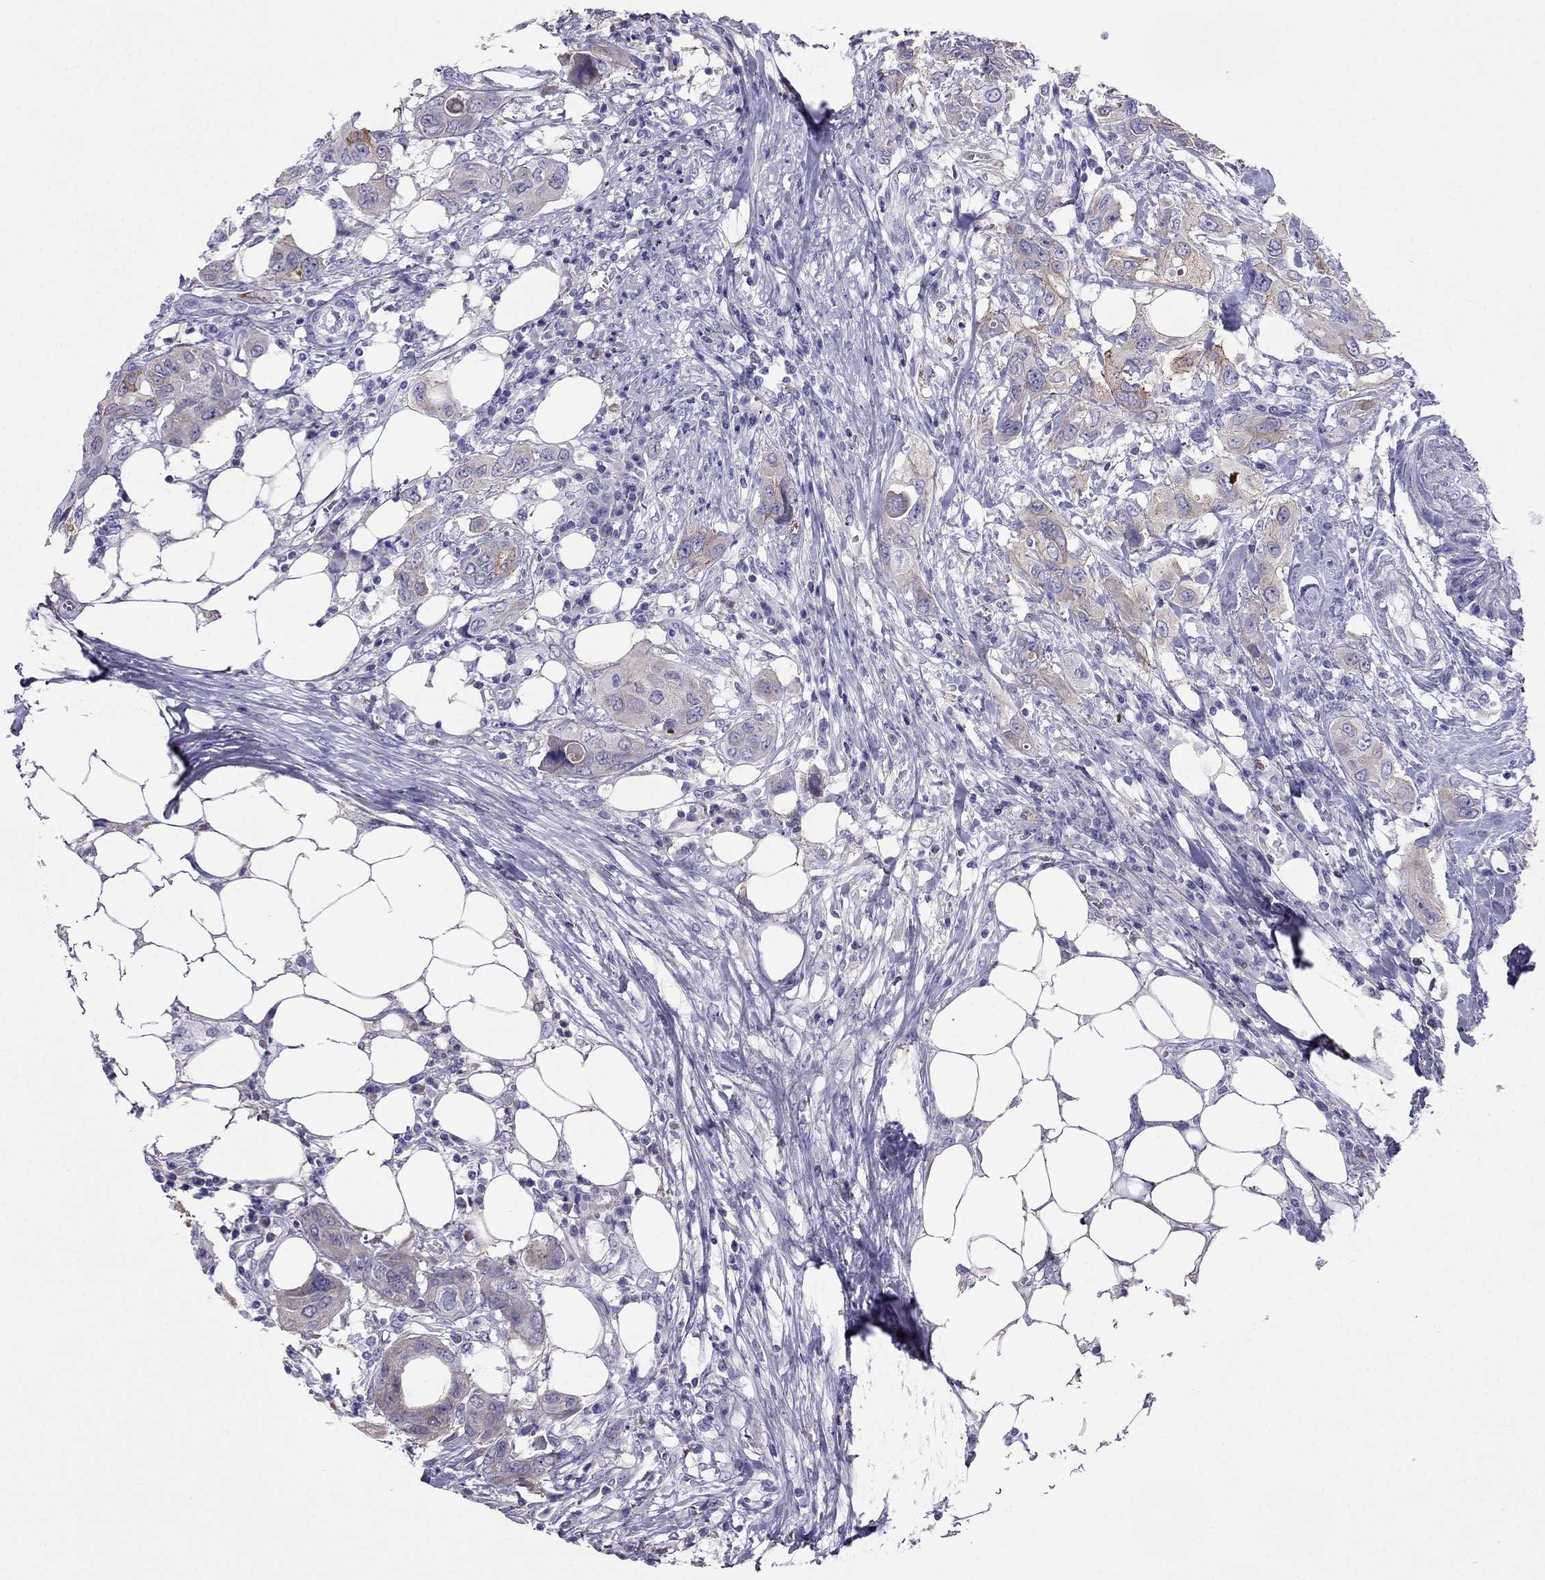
{"staining": {"intensity": "moderate", "quantity": "<25%", "location": "cytoplasmic/membranous"}, "tissue": "urothelial cancer", "cell_type": "Tumor cells", "image_type": "cancer", "snomed": [{"axis": "morphology", "description": "Urothelial carcinoma, NOS"}, {"axis": "morphology", "description": "Urothelial carcinoma, High grade"}, {"axis": "topography", "description": "Urinary bladder"}], "caption": "Immunohistochemistry photomicrograph of human urothelial cancer stained for a protein (brown), which exhibits low levels of moderate cytoplasmic/membranous staining in approximately <25% of tumor cells.", "gene": "TBC1D21", "patient": {"sex": "male", "age": 63}}